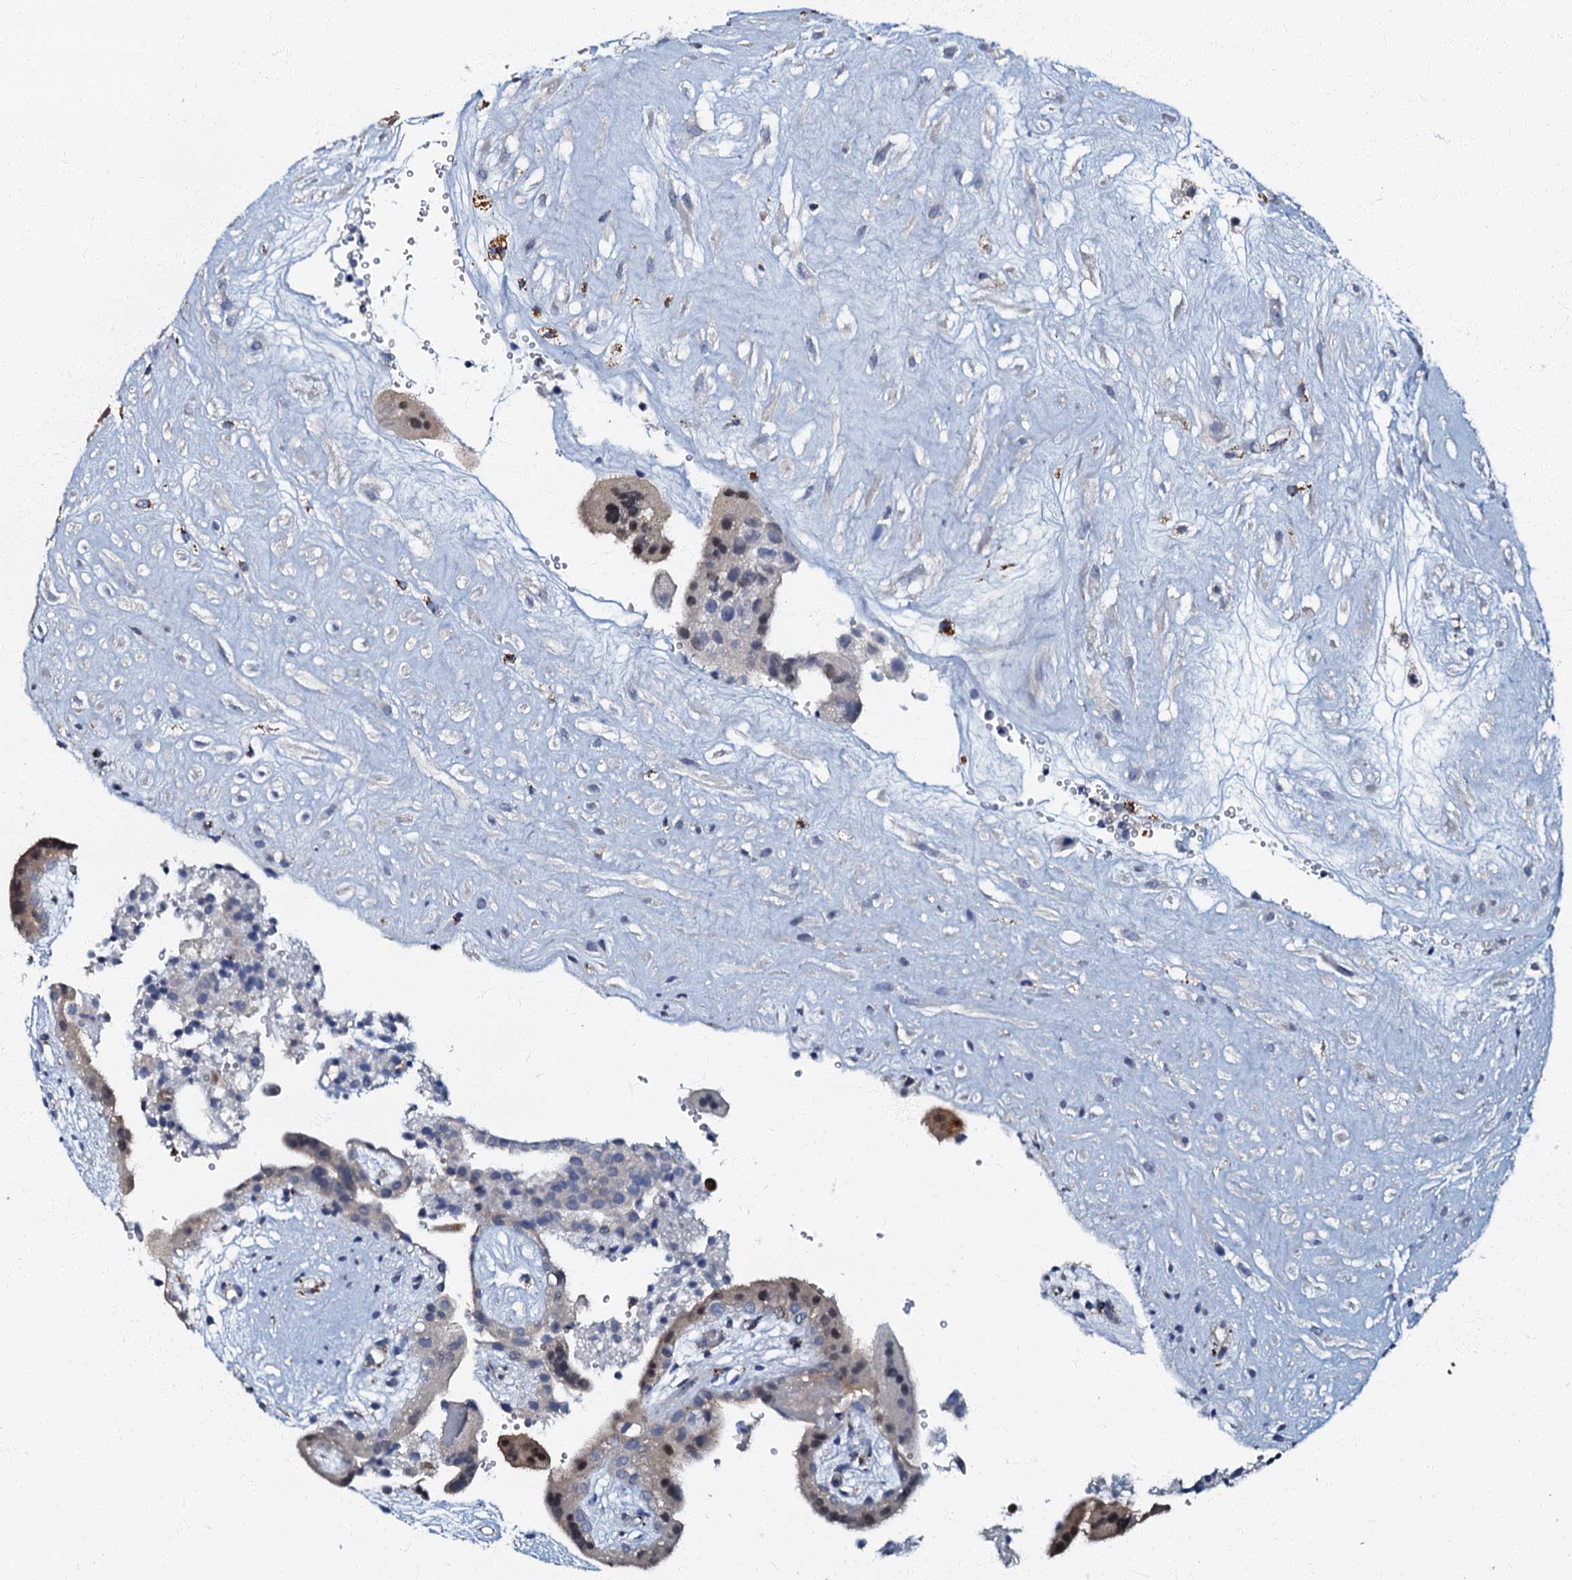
{"staining": {"intensity": "negative", "quantity": "none", "location": "none"}, "tissue": "placenta", "cell_type": "Decidual cells", "image_type": "normal", "snomed": [{"axis": "morphology", "description": "Normal tissue, NOS"}, {"axis": "topography", "description": "Placenta"}], "caption": "This is an IHC image of benign placenta. There is no positivity in decidual cells.", "gene": "OLAH", "patient": {"sex": "female", "age": 18}}